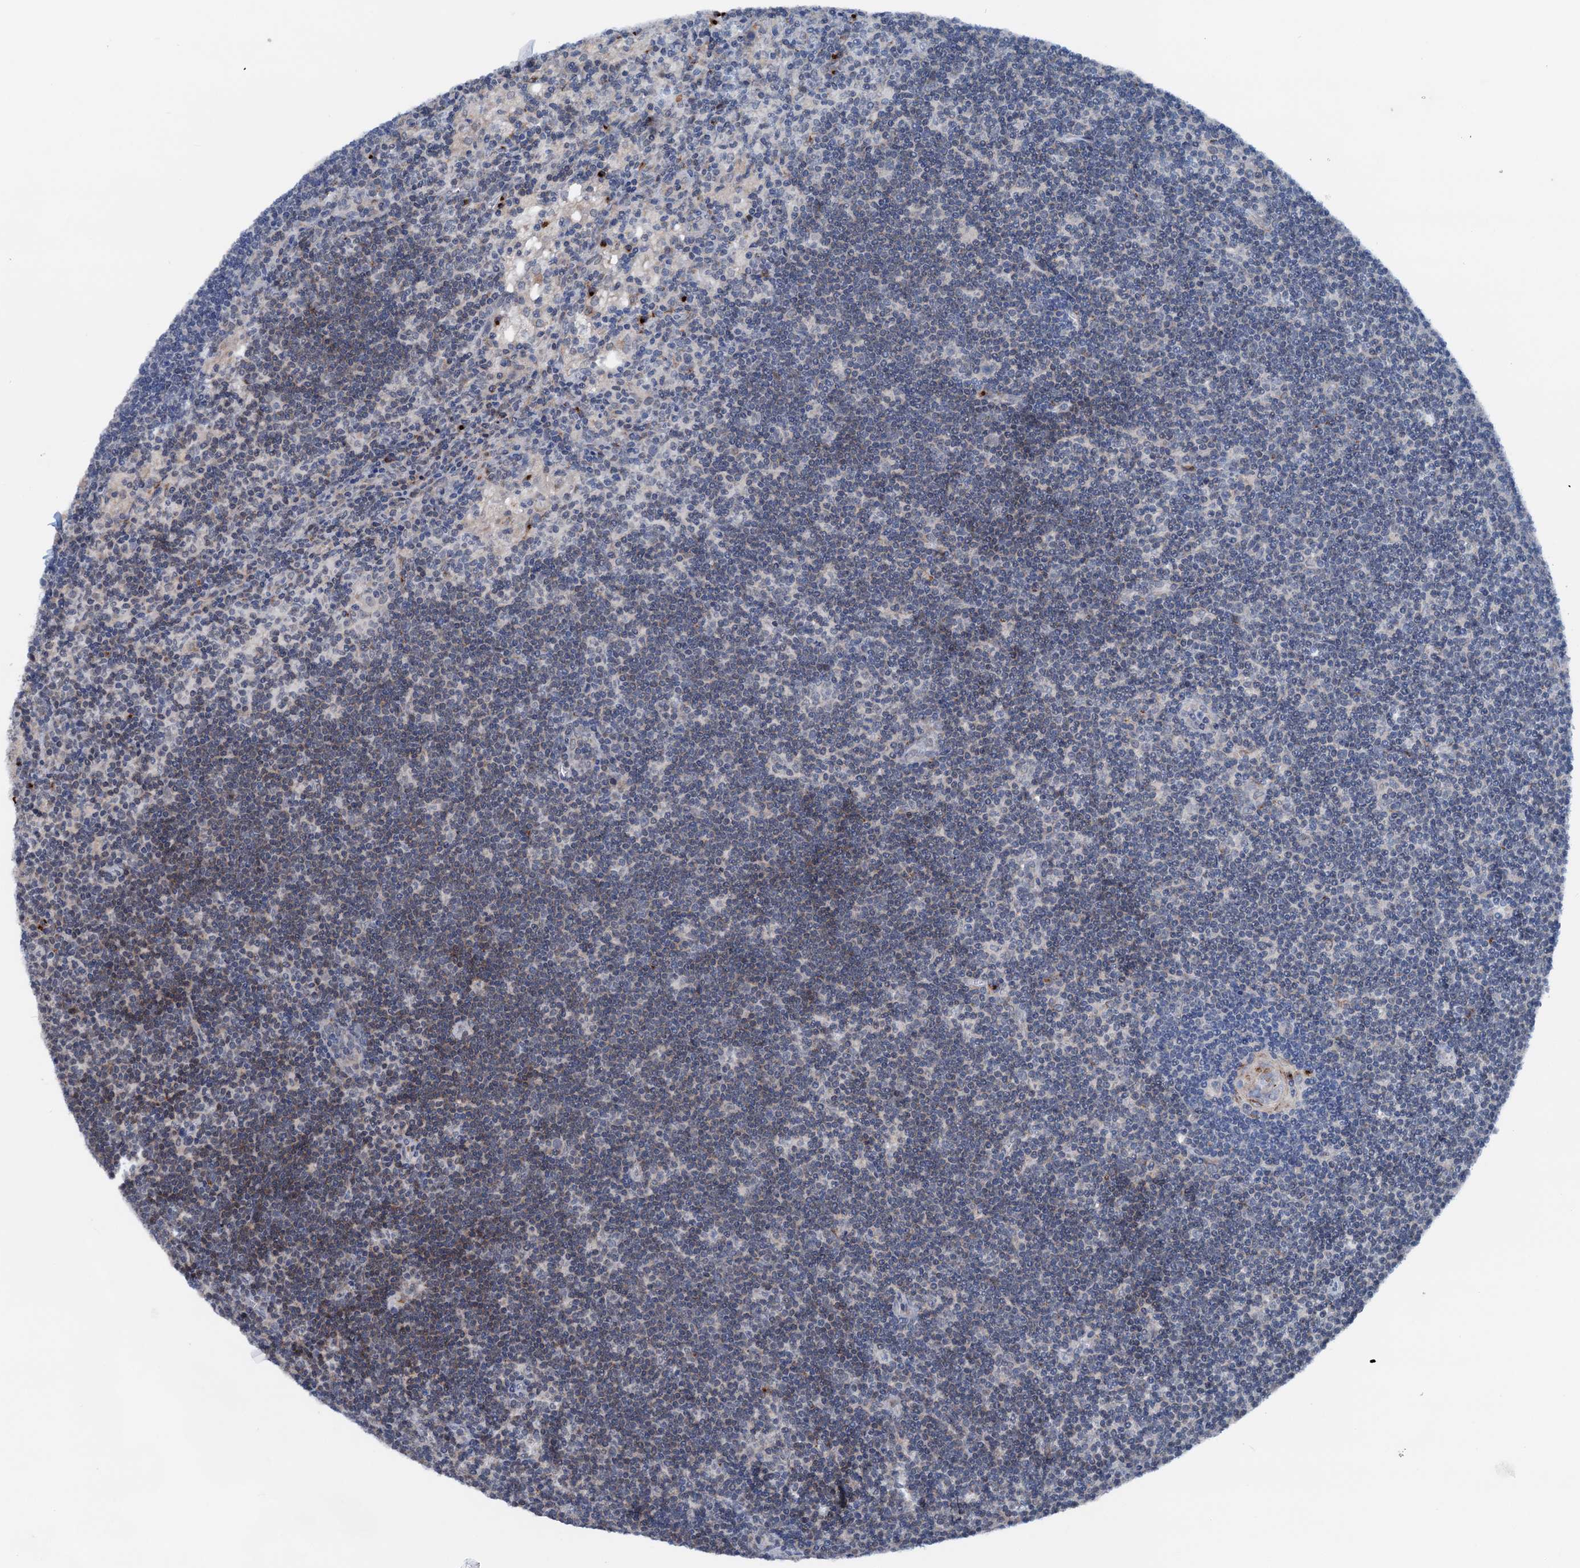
{"staining": {"intensity": "negative", "quantity": "none", "location": "none"}, "tissue": "lymph node", "cell_type": "Germinal center cells", "image_type": "normal", "snomed": [{"axis": "morphology", "description": "Normal tissue, NOS"}, {"axis": "topography", "description": "Lymph node"}], "caption": "DAB immunohistochemical staining of normal human lymph node displays no significant staining in germinal center cells.", "gene": "SHLD1", "patient": {"sex": "male", "age": 24}}